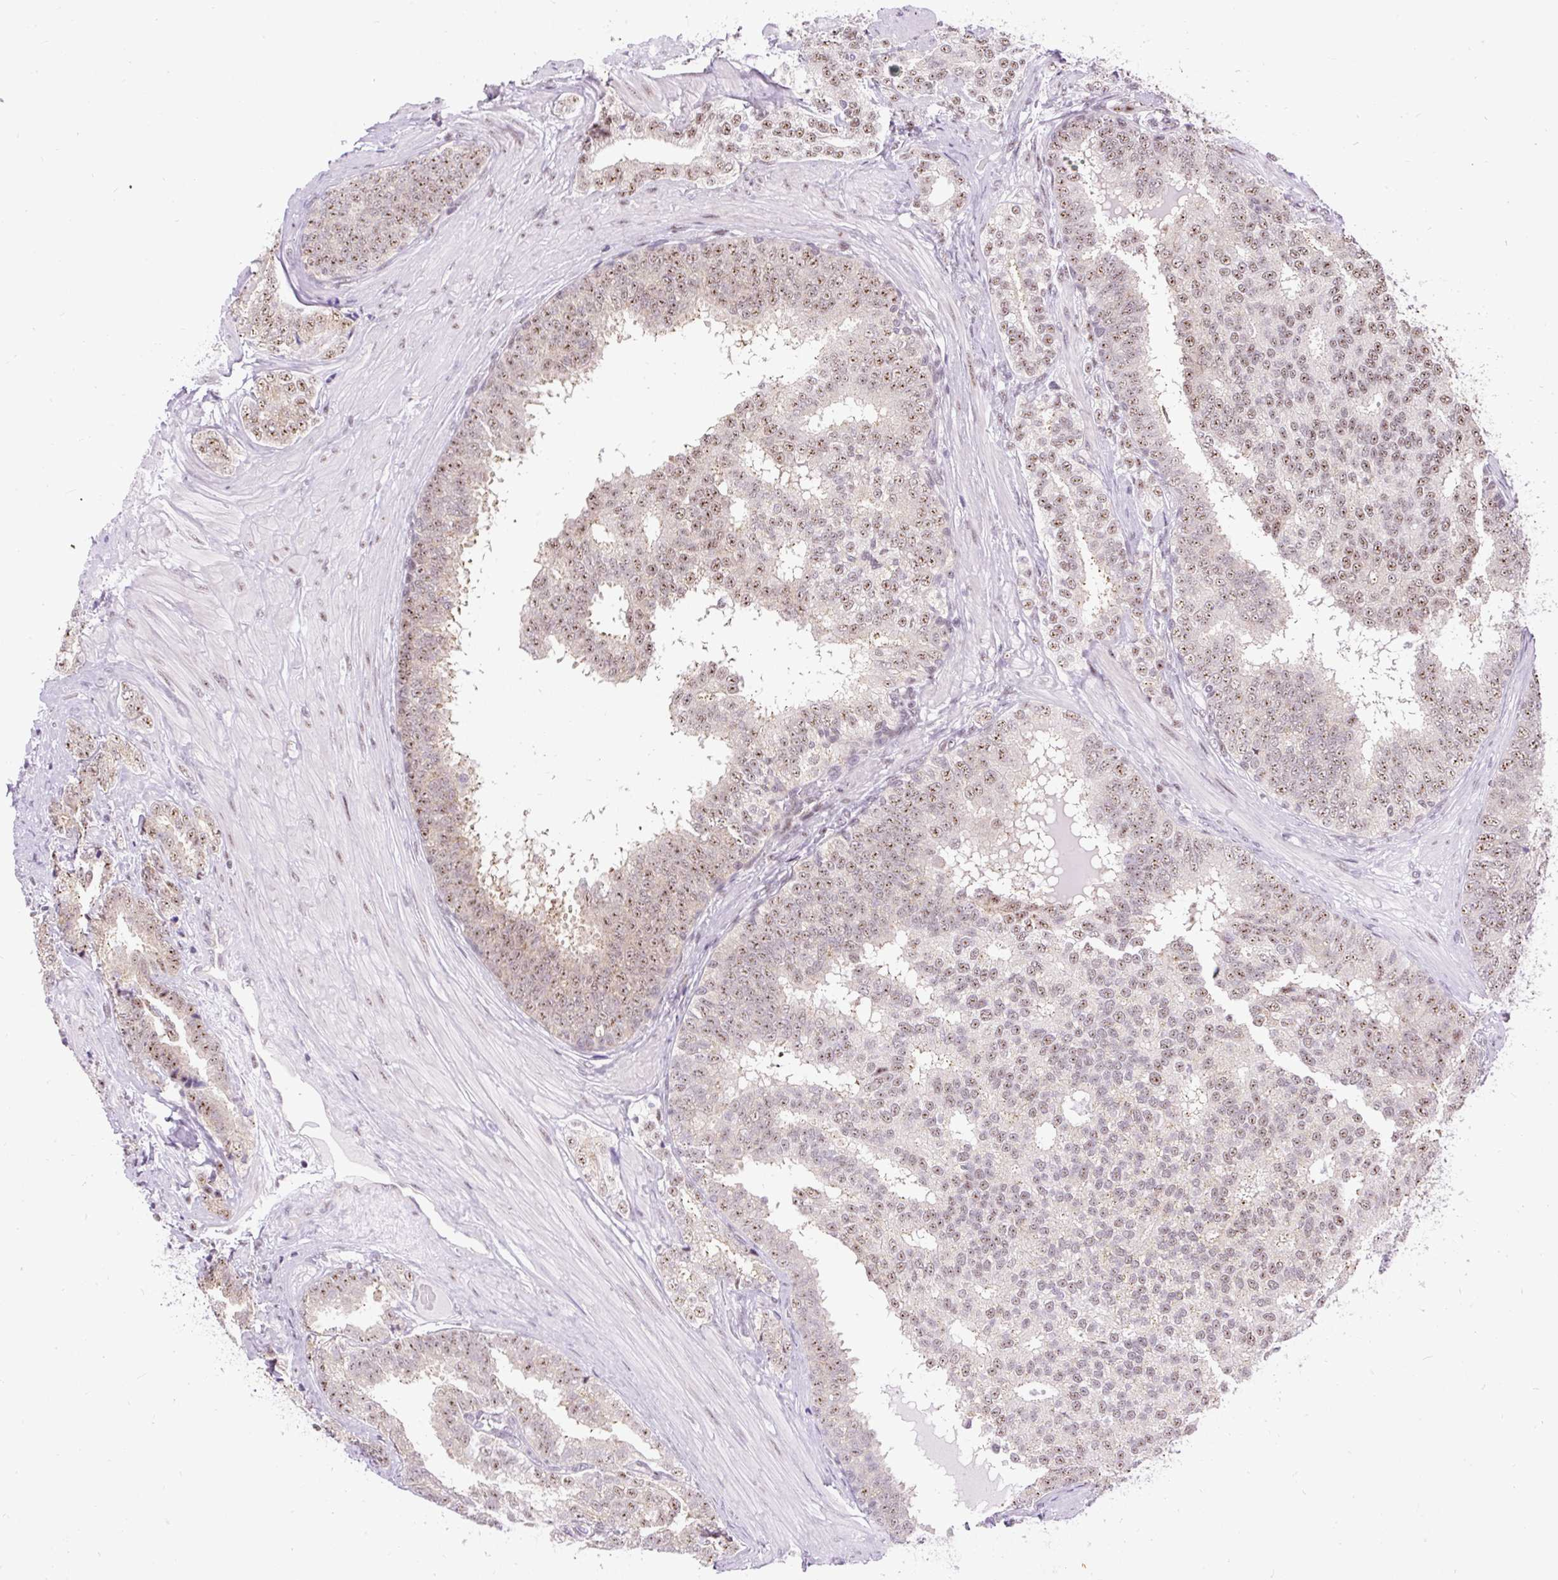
{"staining": {"intensity": "moderate", "quantity": "25%-75%", "location": "nuclear"}, "tissue": "prostate cancer", "cell_type": "Tumor cells", "image_type": "cancer", "snomed": [{"axis": "morphology", "description": "Adenocarcinoma, High grade"}, {"axis": "topography", "description": "Prostate"}], "caption": "The image demonstrates a brown stain indicating the presence of a protein in the nuclear of tumor cells in prostate high-grade adenocarcinoma. (DAB (3,3'-diaminobenzidine) = brown stain, brightfield microscopy at high magnification).", "gene": "SMC5", "patient": {"sex": "male", "age": 72}}